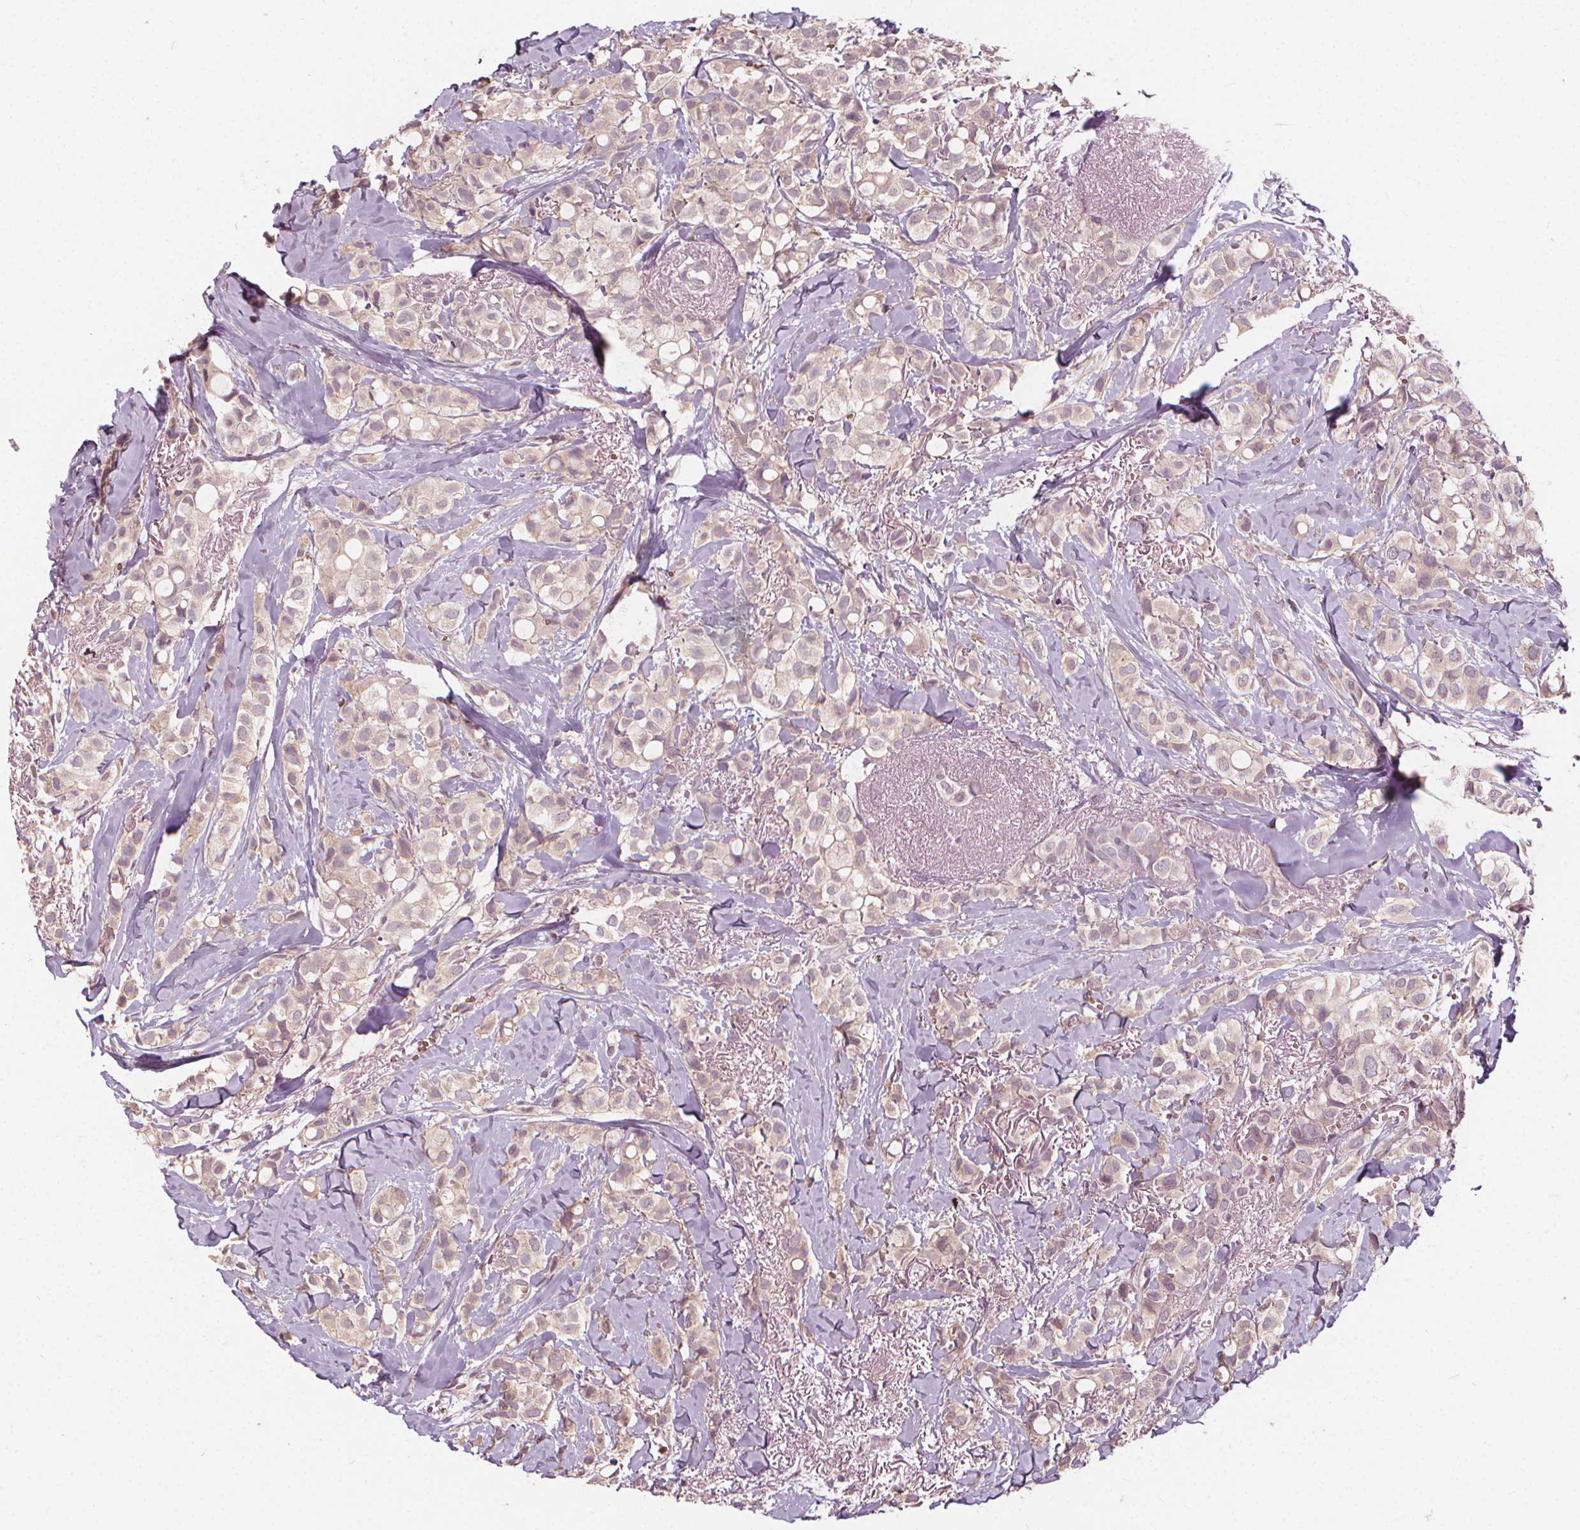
{"staining": {"intensity": "weak", "quantity": "25%-75%", "location": "cytoplasmic/membranous"}, "tissue": "breast cancer", "cell_type": "Tumor cells", "image_type": "cancer", "snomed": [{"axis": "morphology", "description": "Duct carcinoma"}, {"axis": "topography", "description": "Breast"}], "caption": "Immunohistochemical staining of breast cancer shows low levels of weak cytoplasmic/membranous positivity in approximately 25%-75% of tumor cells.", "gene": "IPO13", "patient": {"sex": "female", "age": 85}}